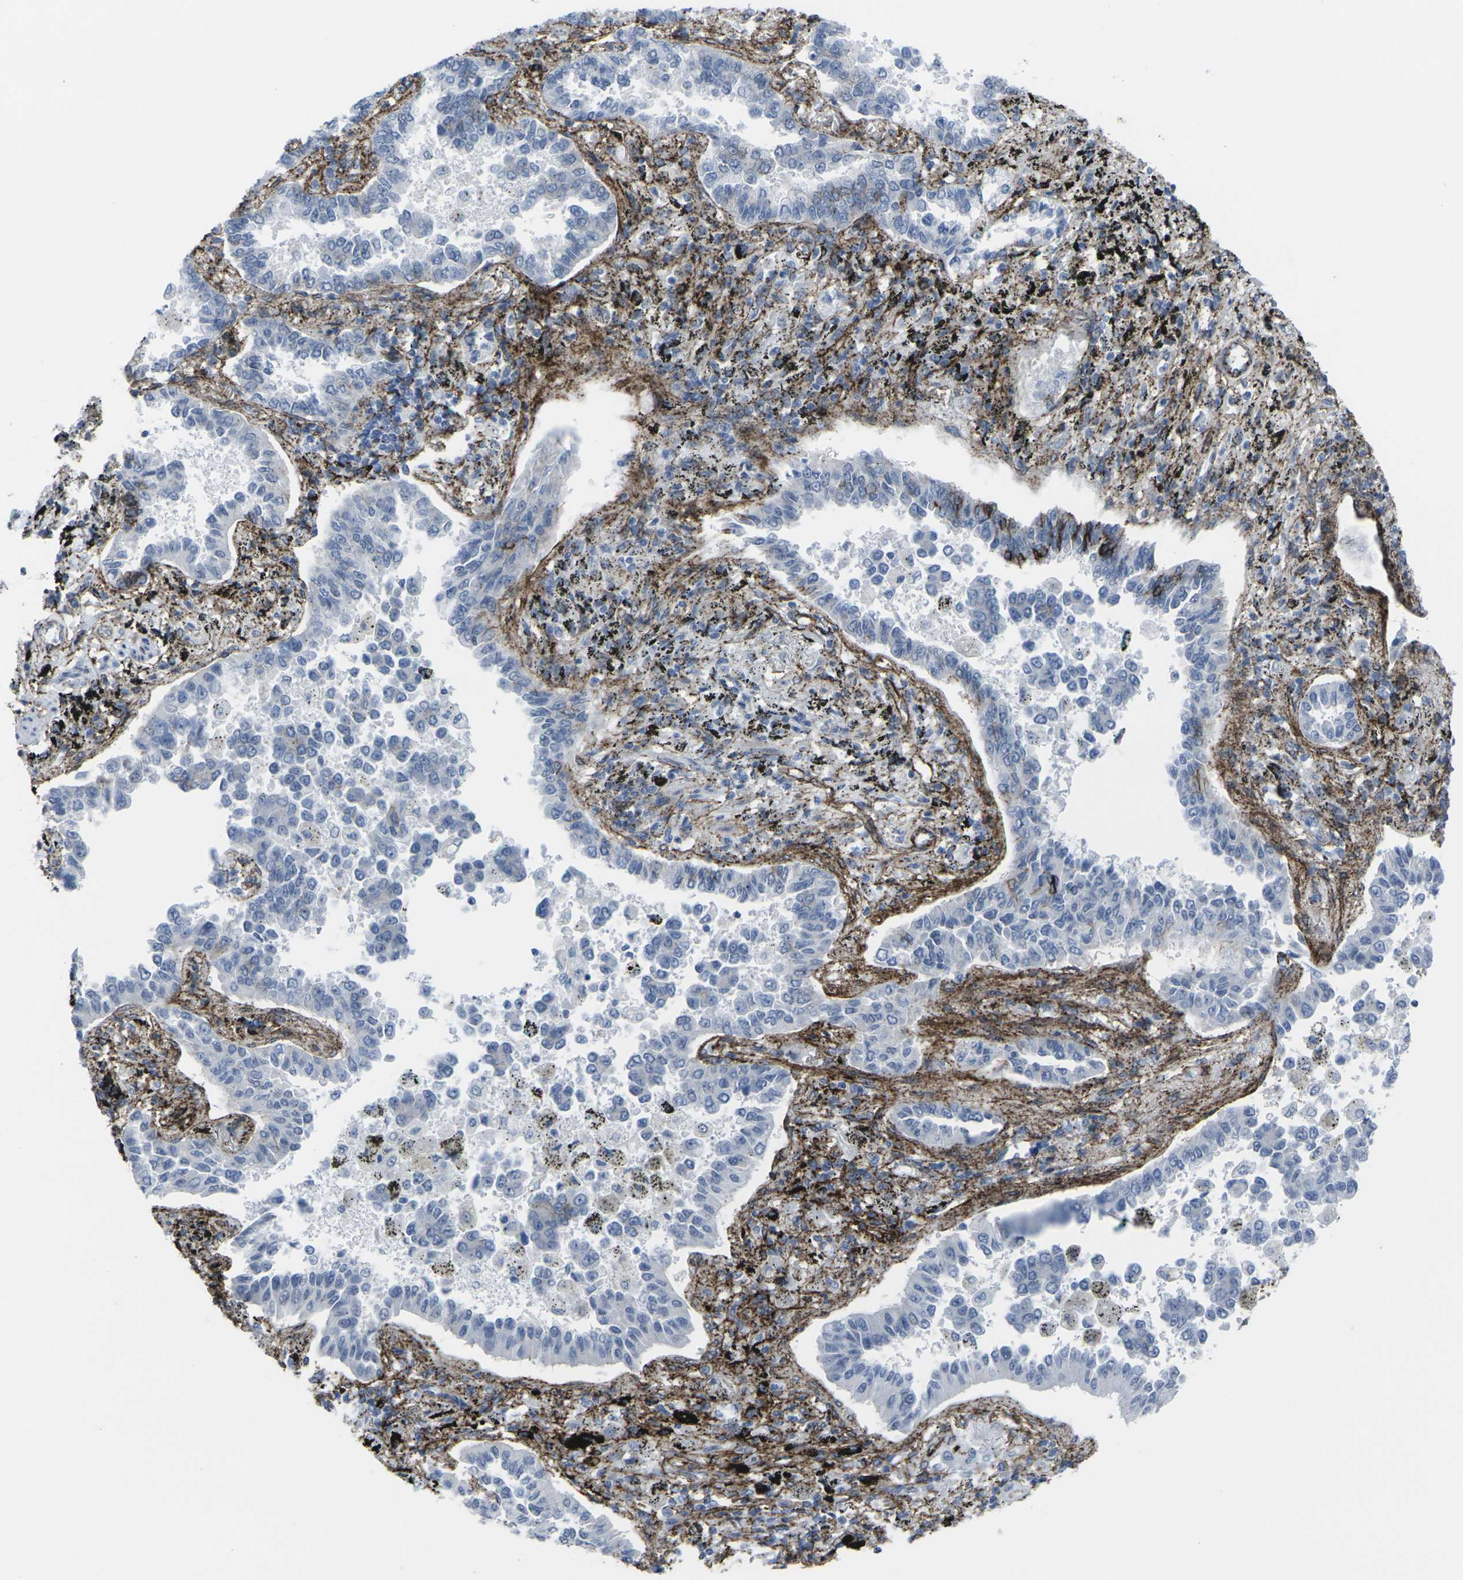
{"staining": {"intensity": "negative", "quantity": "none", "location": "none"}, "tissue": "lung cancer", "cell_type": "Tumor cells", "image_type": "cancer", "snomed": [{"axis": "morphology", "description": "Normal tissue, NOS"}, {"axis": "morphology", "description": "Adenocarcinoma, NOS"}, {"axis": "topography", "description": "Lung"}], "caption": "Protein analysis of lung cancer demonstrates no significant positivity in tumor cells.", "gene": "CDH11", "patient": {"sex": "male", "age": 59}}